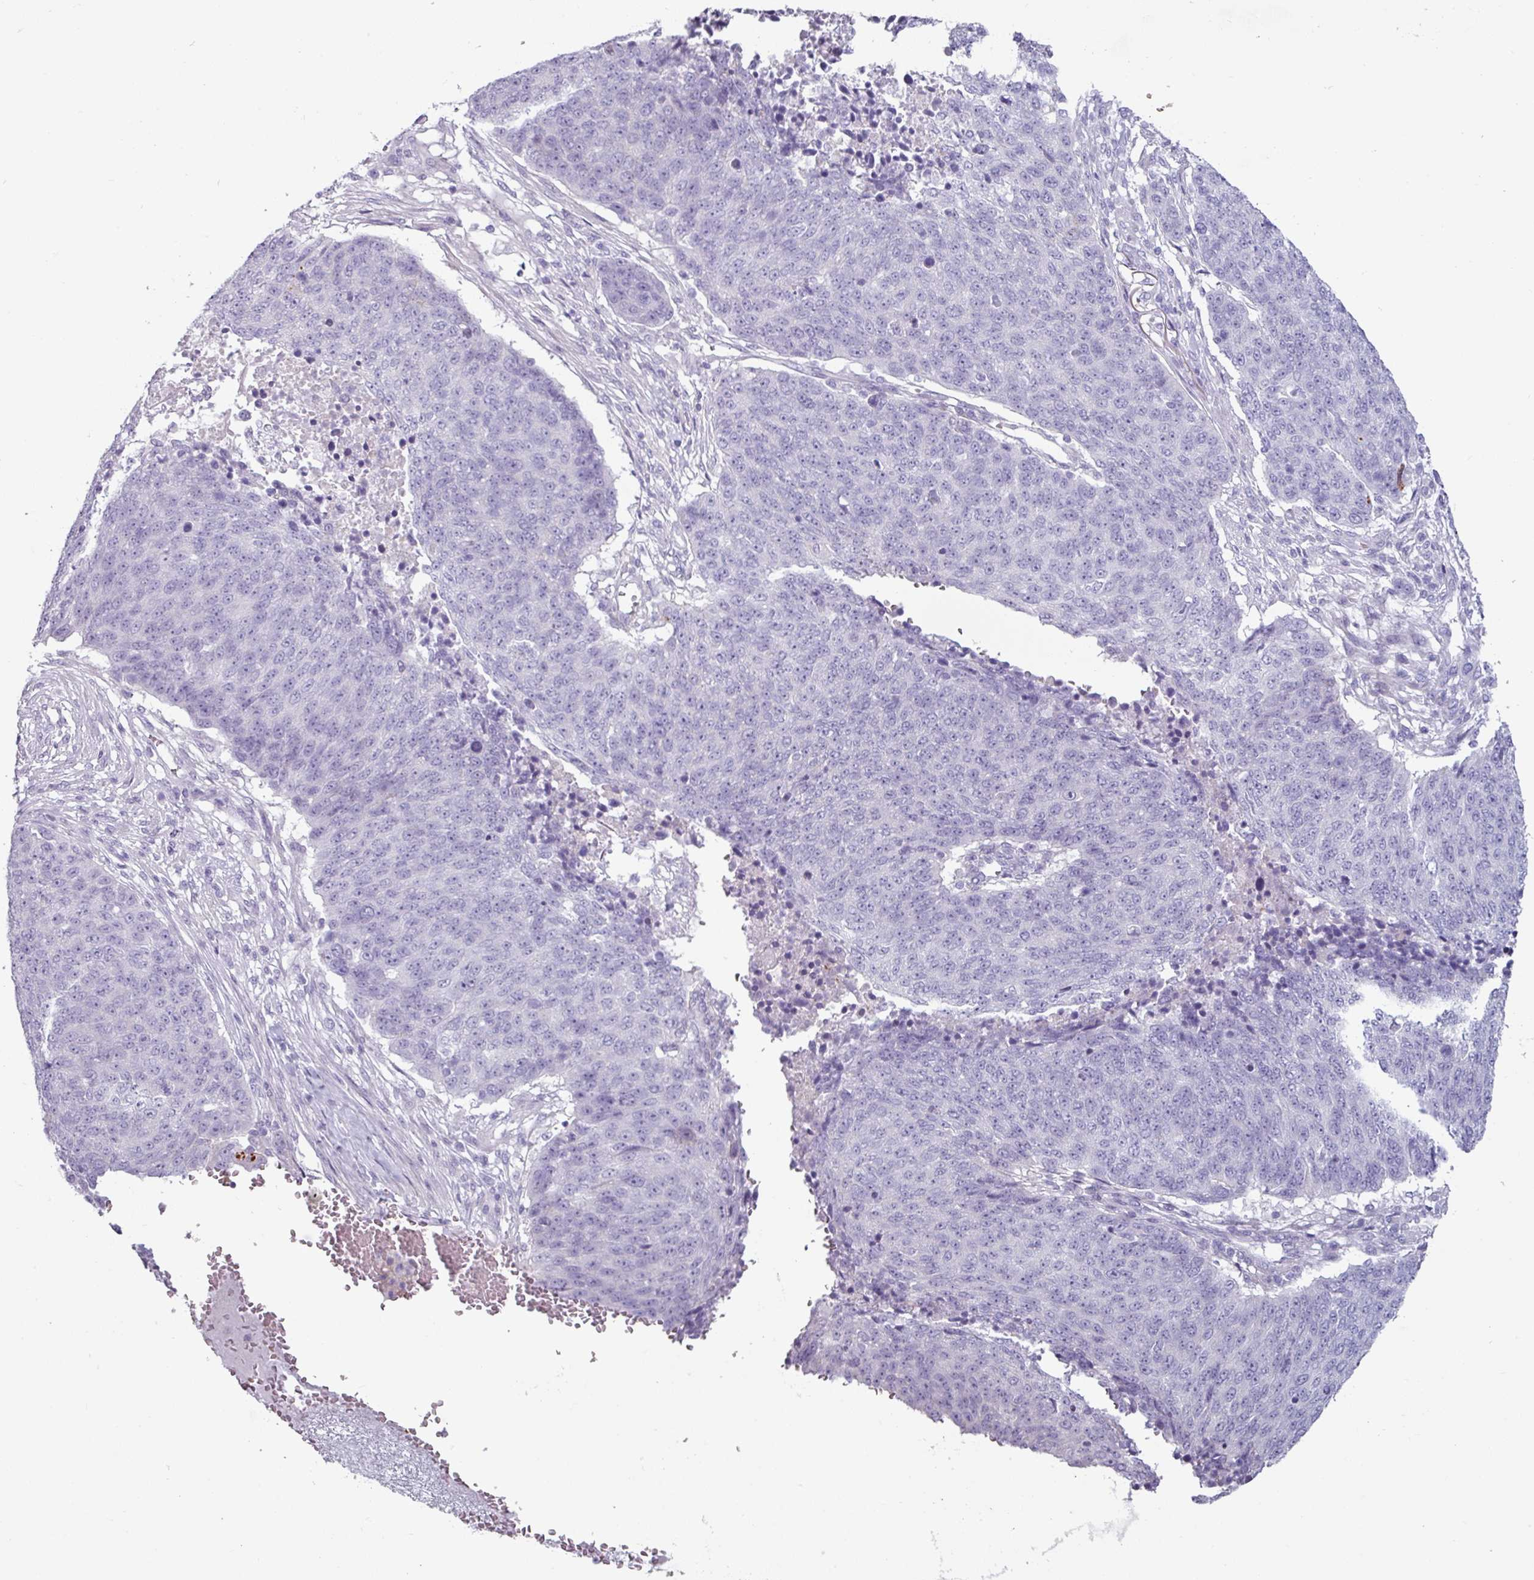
{"staining": {"intensity": "negative", "quantity": "none", "location": "none"}, "tissue": "lung cancer", "cell_type": "Tumor cells", "image_type": "cancer", "snomed": [{"axis": "morphology", "description": "Normal tissue, NOS"}, {"axis": "morphology", "description": "Squamous cell carcinoma, NOS"}, {"axis": "topography", "description": "Lymph node"}, {"axis": "topography", "description": "Lung"}], "caption": "Lung cancer (squamous cell carcinoma) stained for a protein using immunohistochemistry reveals no expression tumor cells.", "gene": "CLCA1", "patient": {"sex": "male", "age": 66}}